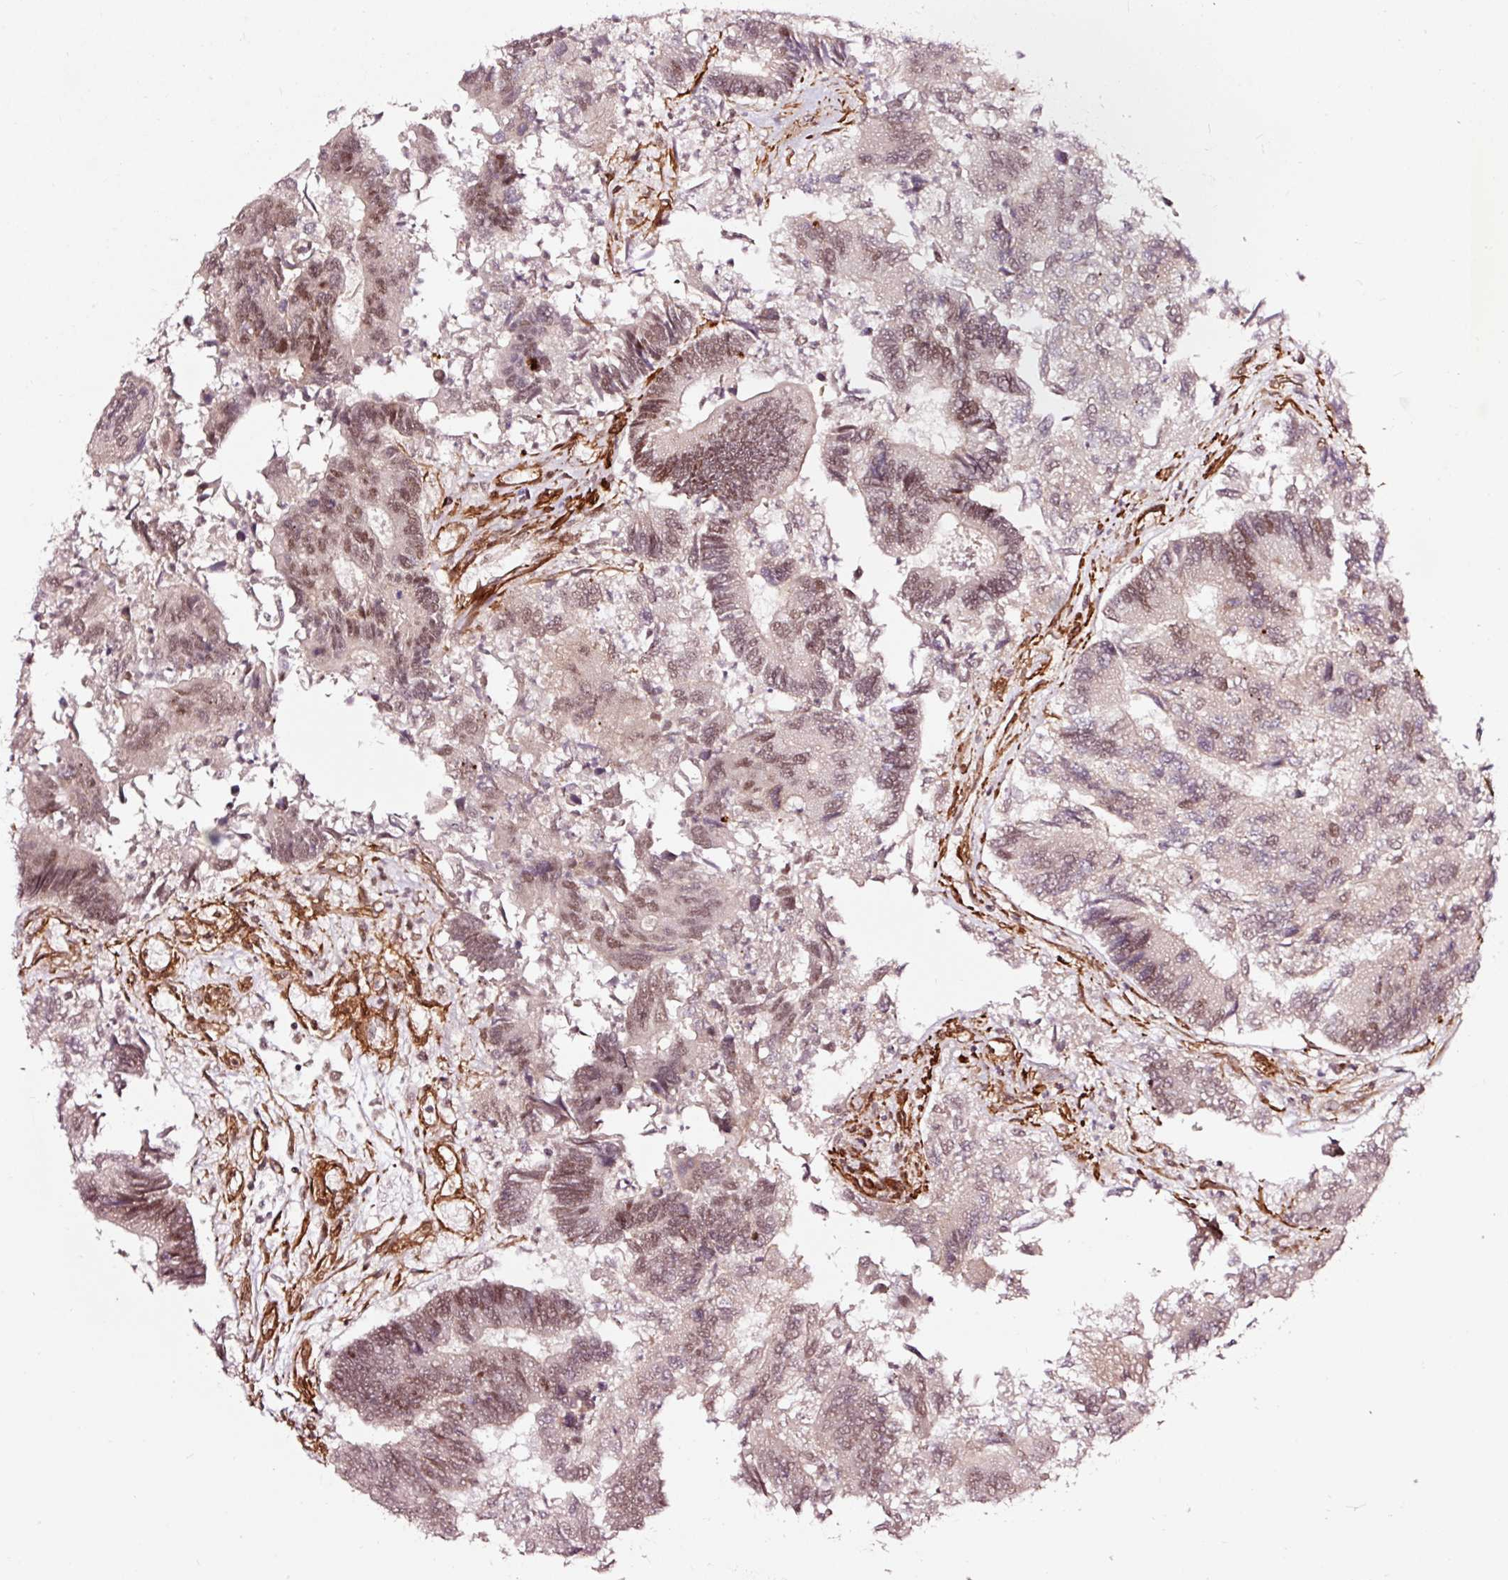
{"staining": {"intensity": "weak", "quantity": "25%-75%", "location": "nuclear"}, "tissue": "colorectal cancer", "cell_type": "Tumor cells", "image_type": "cancer", "snomed": [{"axis": "morphology", "description": "Adenocarcinoma, NOS"}, {"axis": "topography", "description": "Colon"}], "caption": "Tumor cells reveal weak nuclear expression in about 25%-75% of cells in adenocarcinoma (colorectal).", "gene": "TPM1", "patient": {"sex": "female", "age": 67}}